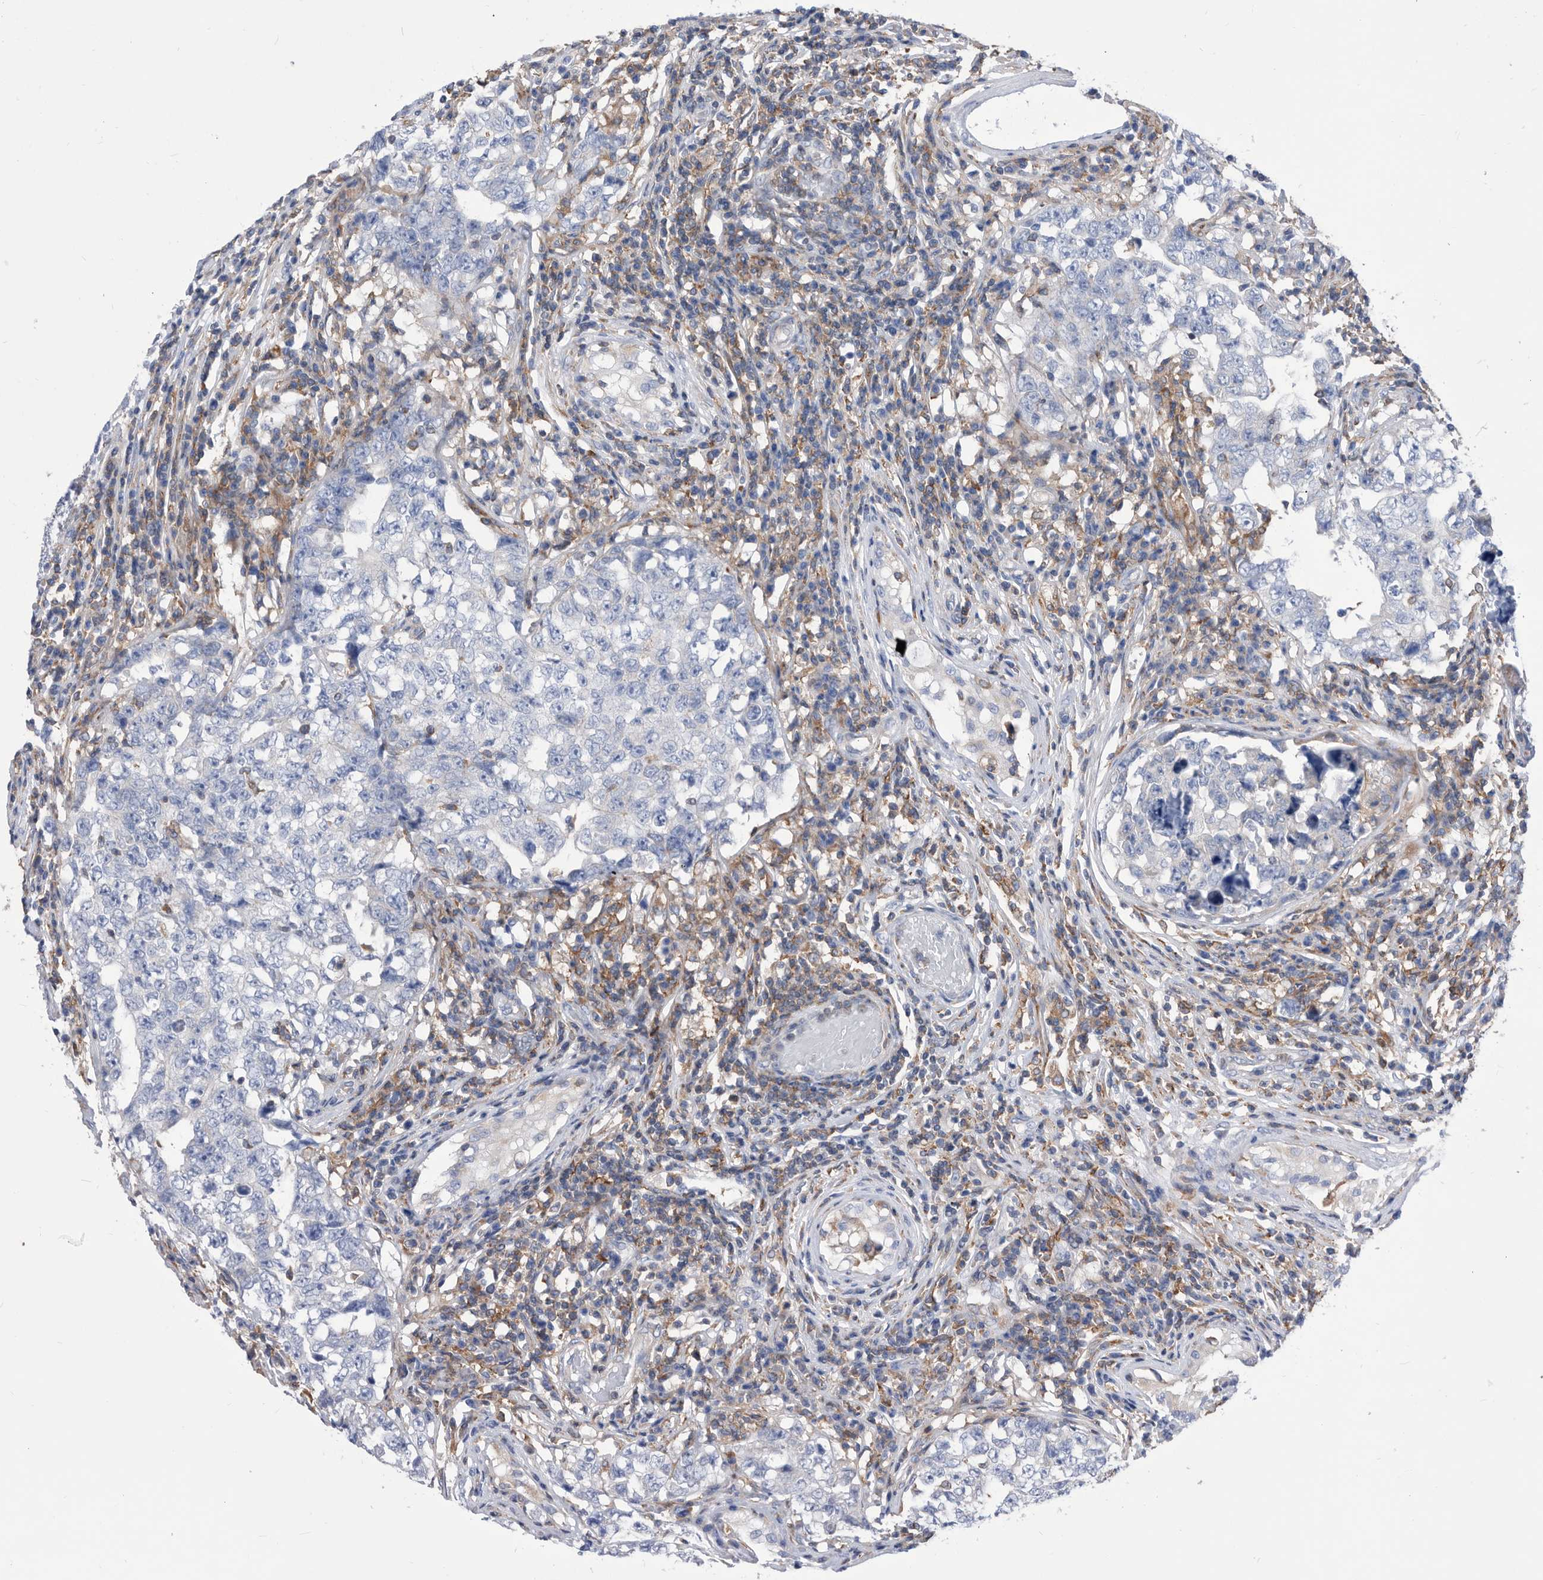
{"staining": {"intensity": "negative", "quantity": "none", "location": "none"}, "tissue": "testis cancer", "cell_type": "Tumor cells", "image_type": "cancer", "snomed": [{"axis": "morphology", "description": "Carcinoma, Embryonal, NOS"}, {"axis": "topography", "description": "Testis"}], "caption": "A high-resolution photomicrograph shows IHC staining of testis embryonal carcinoma, which exhibits no significant expression in tumor cells.", "gene": "SMG7", "patient": {"sex": "male", "age": 26}}